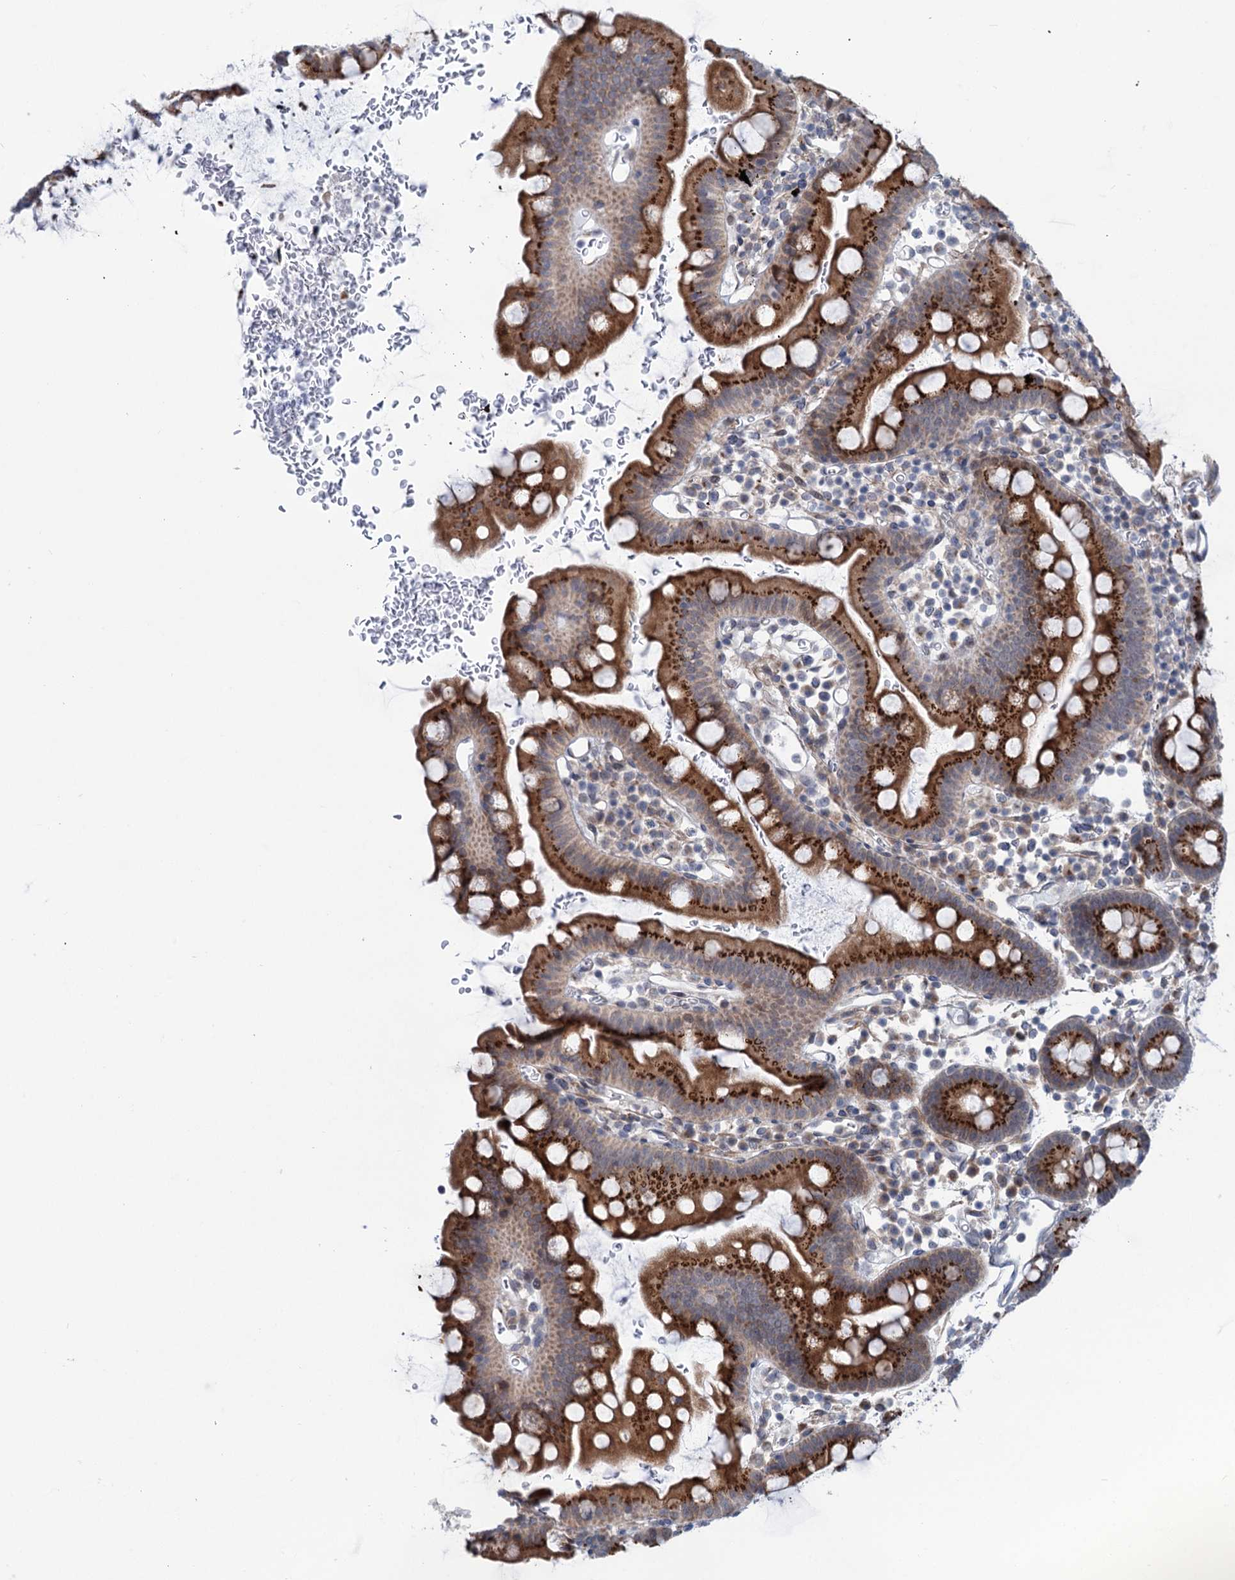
{"staining": {"intensity": "strong", "quantity": ">75%", "location": "cytoplasmic/membranous"}, "tissue": "small intestine", "cell_type": "Glandular cells", "image_type": "normal", "snomed": [{"axis": "morphology", "description": "Normal tissue, NOS"}, {"axis": "topography", "description": "Stomach, upper"}, {"axis": "topography", "description": "Stomach, lower"}, {"axis": "topography", "description": "Small intestine"}], "caption": "IHC image of normal human small intestine stained for a protein (brown), which exhibits high levels of strong cytoplasmic/membranous positivity in about >75% of glandular cells.", "gene": "ELP4", "patient": {"sex": "male", "age": 68}}